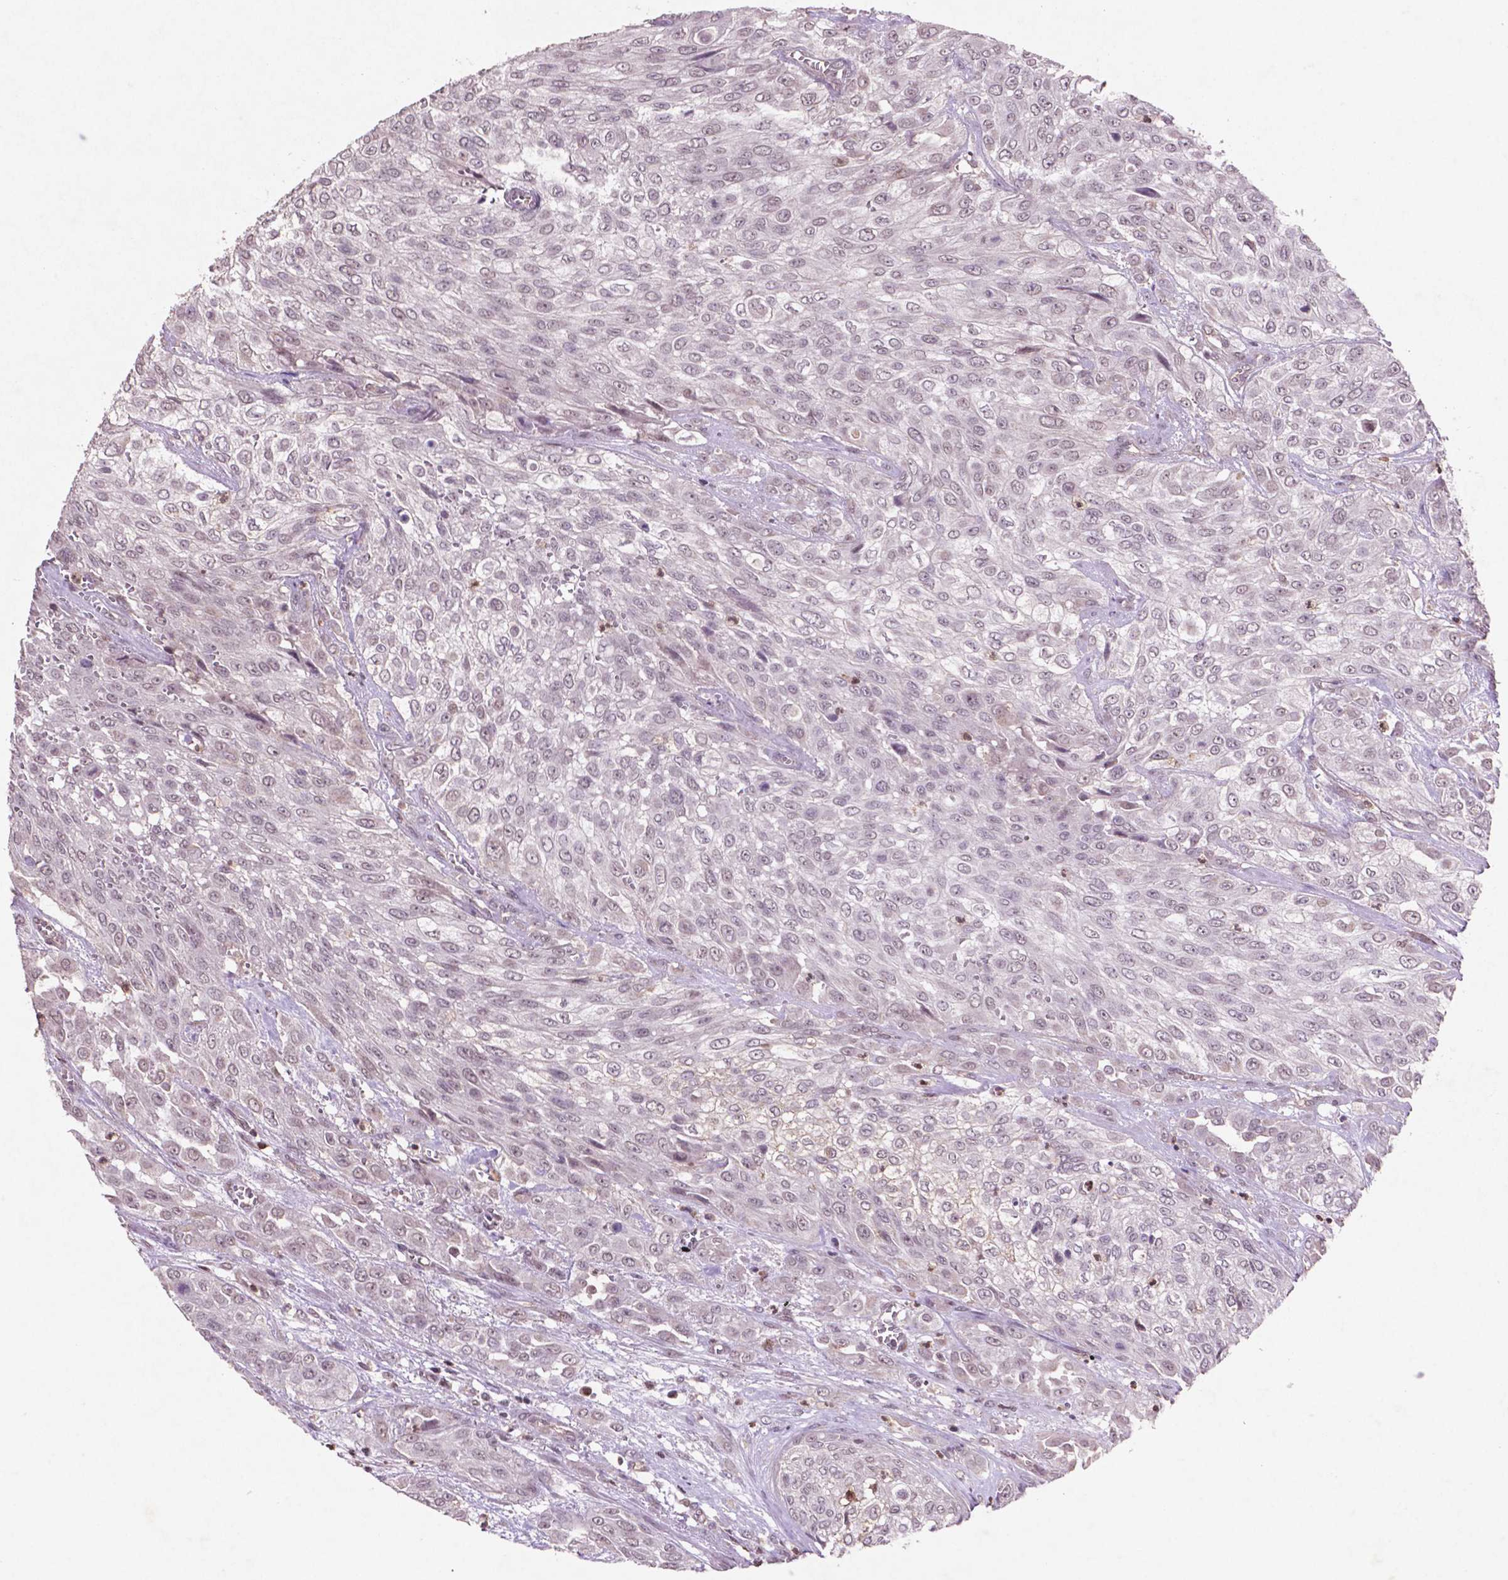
{"staining": {"intensity": "negative", "quantity": "none", "location": "none"}, "tissue": "urothelial cancer", "cell_type": "Tumor cells", "image_type": "cancer", "snomed": [{"axis": "morphology", "description": "Urothelial carcinoma, High grade"}, {"axis": "topography", "description": "Urinary bladder"}], "caption": "An immunohistochemistry (IHC) histopathology image of urothelial cancer is shown. There is no staining in tumor cells of urothelial cancer.", "gene": "GLRX", "patient": {"sex": "male", "age": 57}}